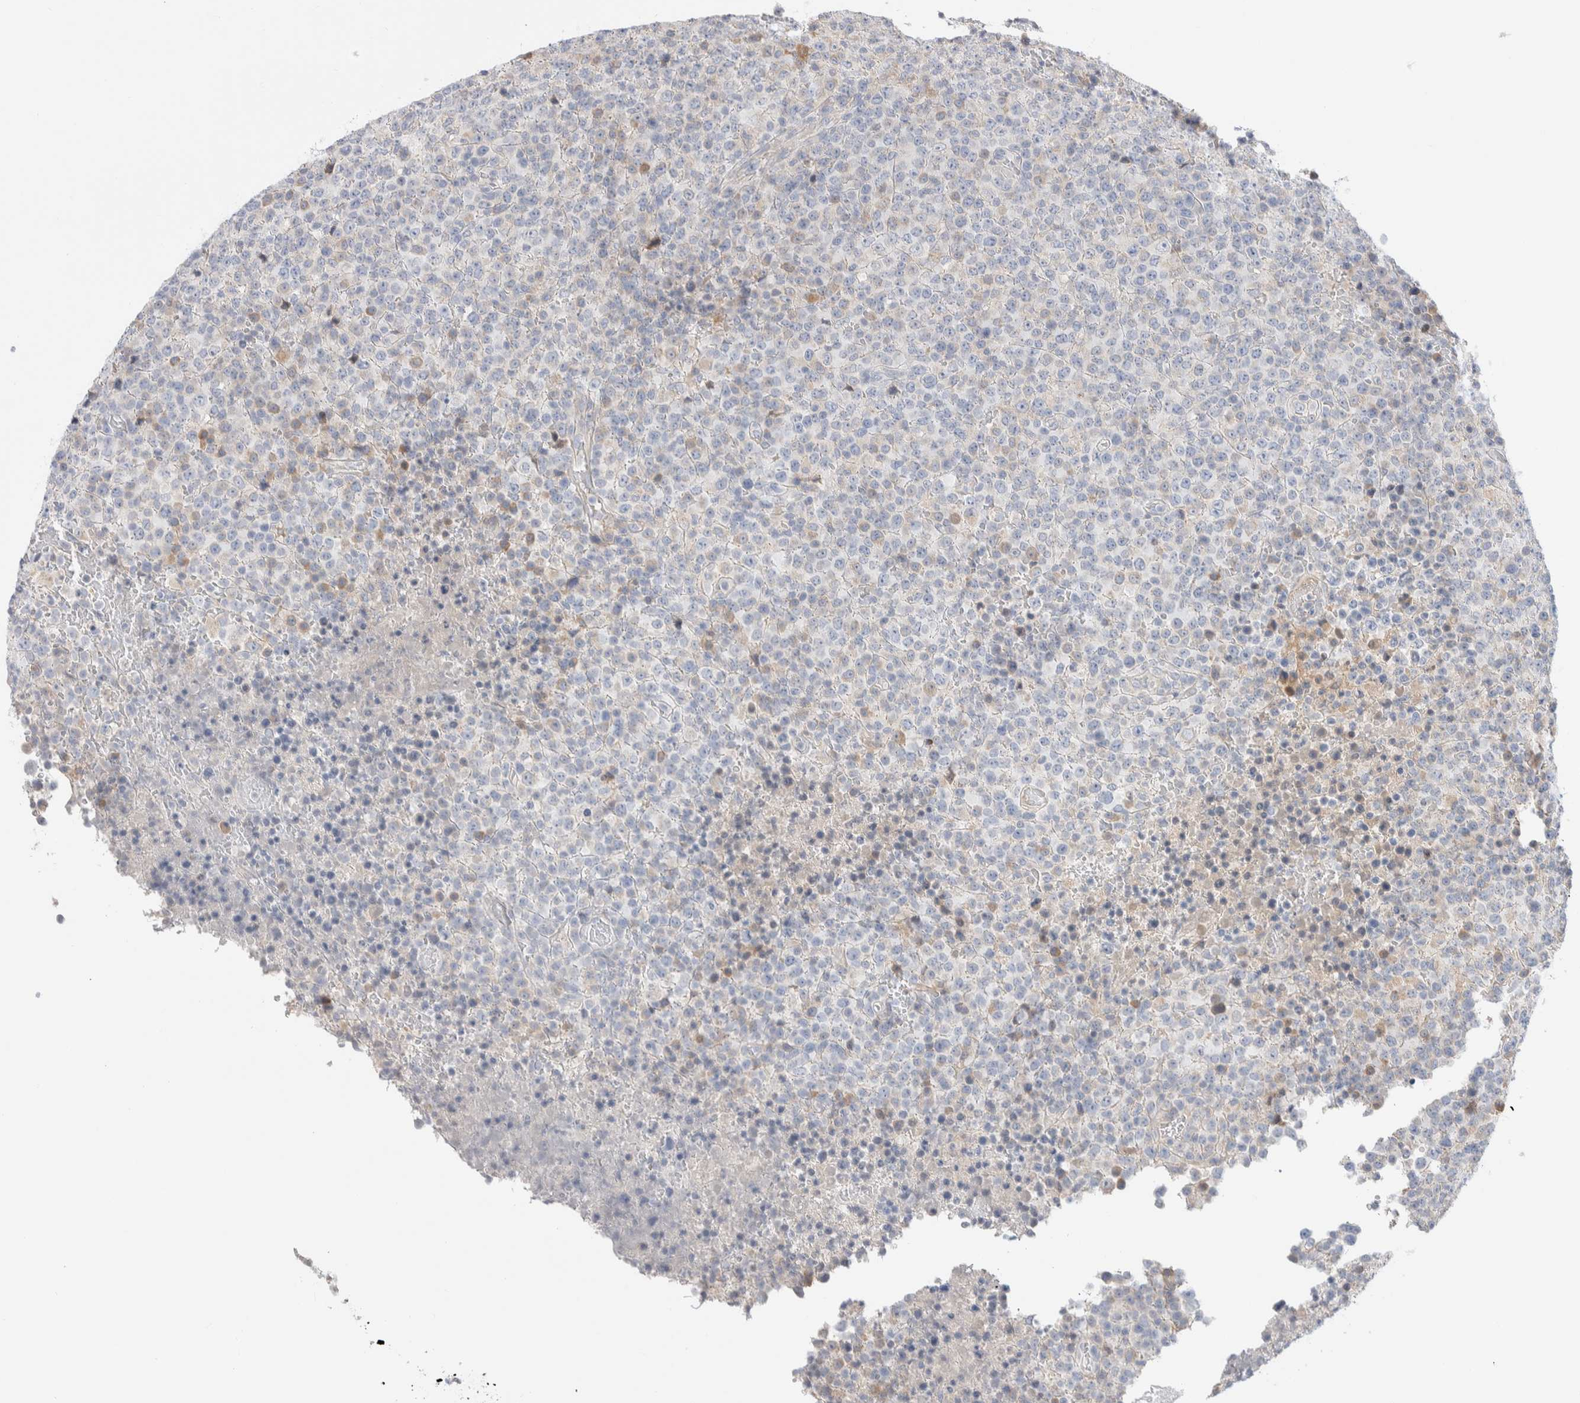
{"staining": {"intensity": "negative", "quantity": "none", "location": "none"}, "tissue": "lymphoma", "cell_type": "Tumor cells", "image_type": "cancer", "snomed": [{"axis": "morphology", "description": "Malignant lymphoma, non-Hodgkin's type, High grade"}, {"axis": "topography", "description": "Lymph node"}], "caption": "High-grade malignant lymphoma, non-Hodgkin's type was stained to show a protein in brown. There is no significant staining in tumor cells.", "gene": "RUSF1", "patient": {"sex": "male", "age": 13}}